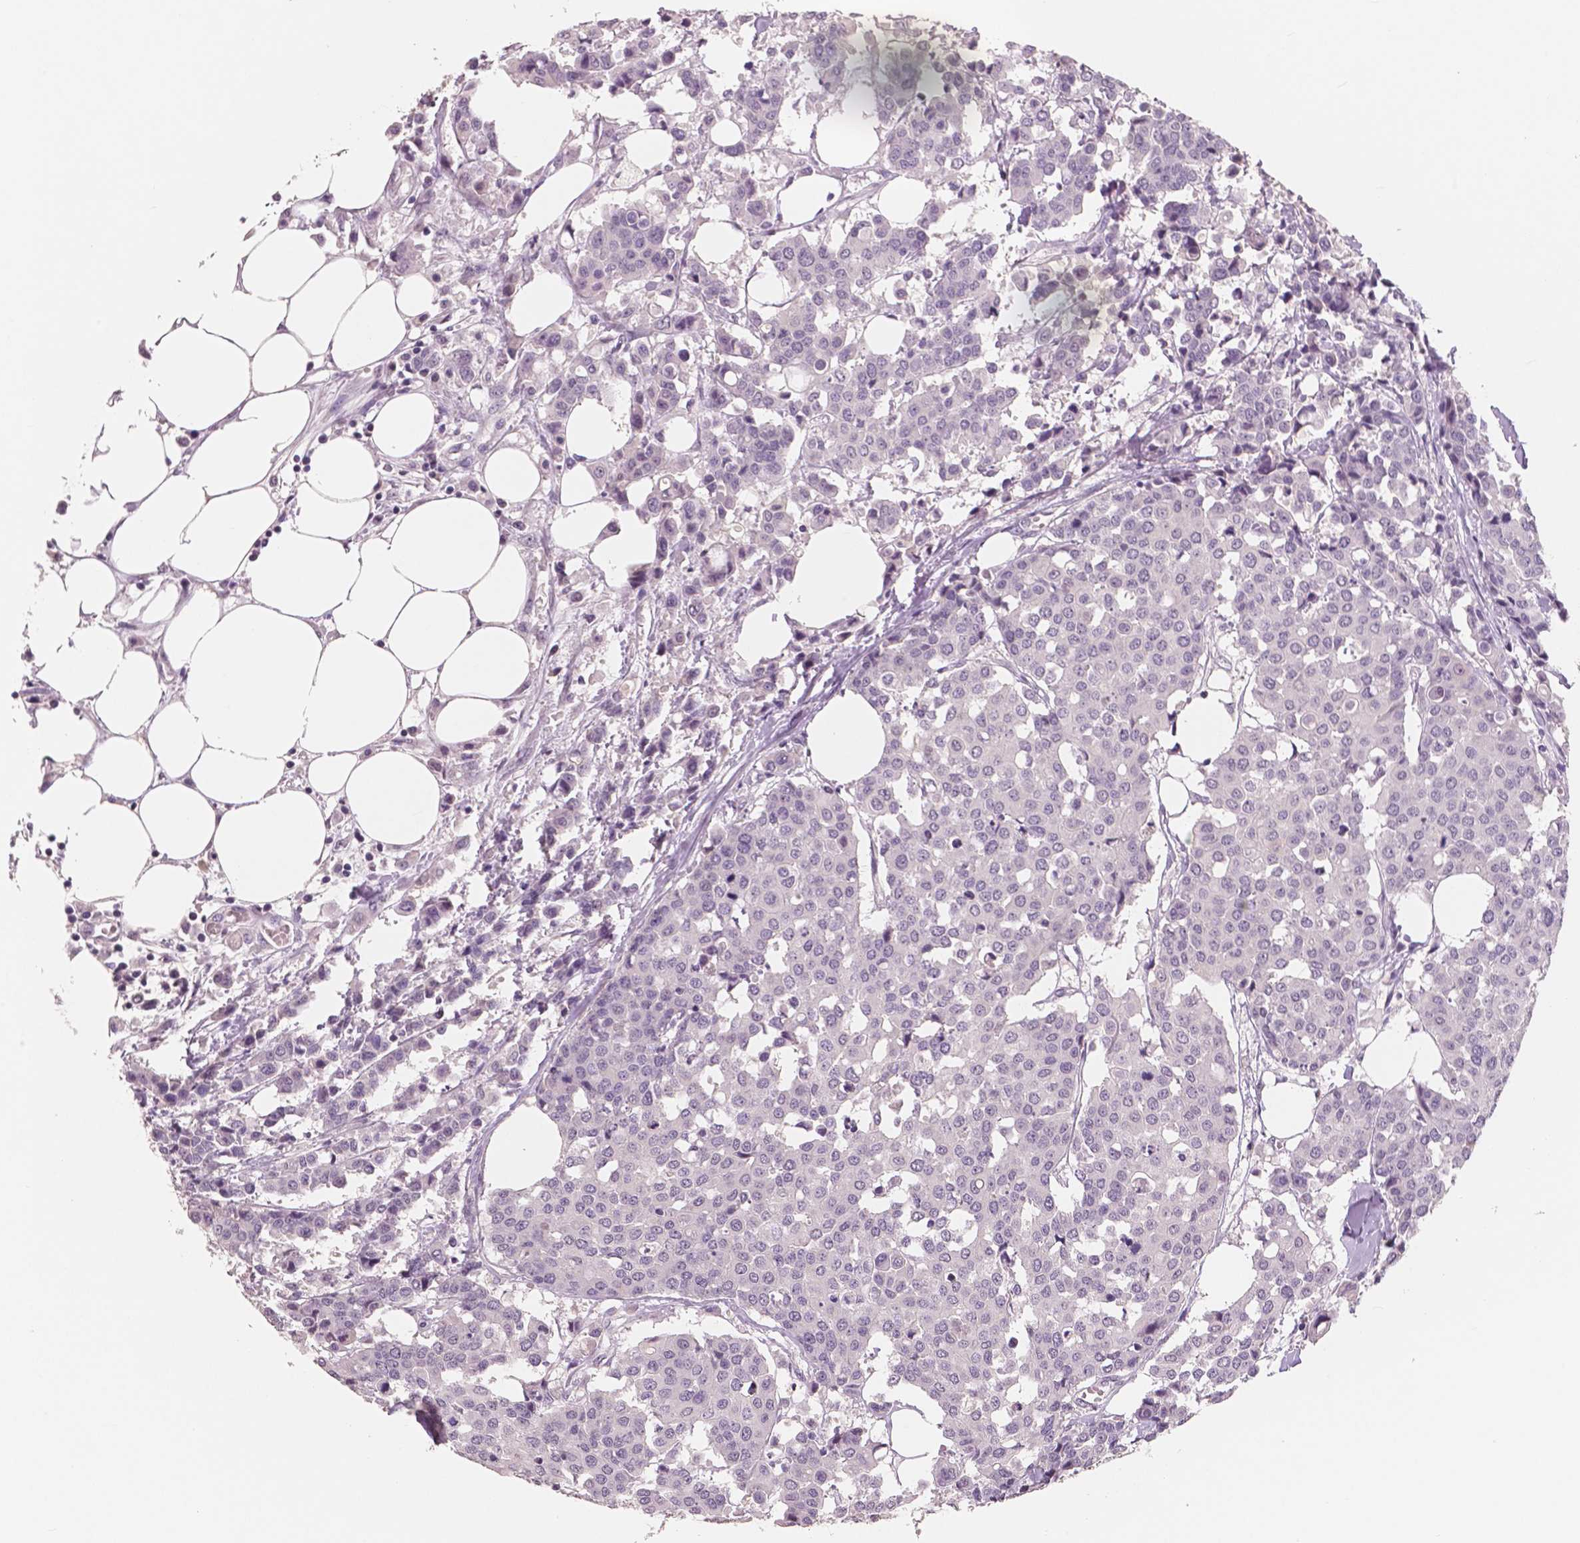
{"staining": {"intensity": "negative", "quantity": "none", "location": "none"}, "tissue": "carcinoid", "cell_type": "Tumor cells", "image_type": "cancer", "snomed": [{"axis": "morphology", "description": "Carcinoid, malignant, NOS"}, {"axis": "topography", "description": "Colon"}], "caption": "DAB (3,3'-diaminobenzidine) immunohistochemical staining of human carcinoid demonstrates no significant expression in tumor cells. (DAB immunohistochemistry, high magnification).", "gene": "NECAB1", "patient": {"sex": "male", "age": 81}}